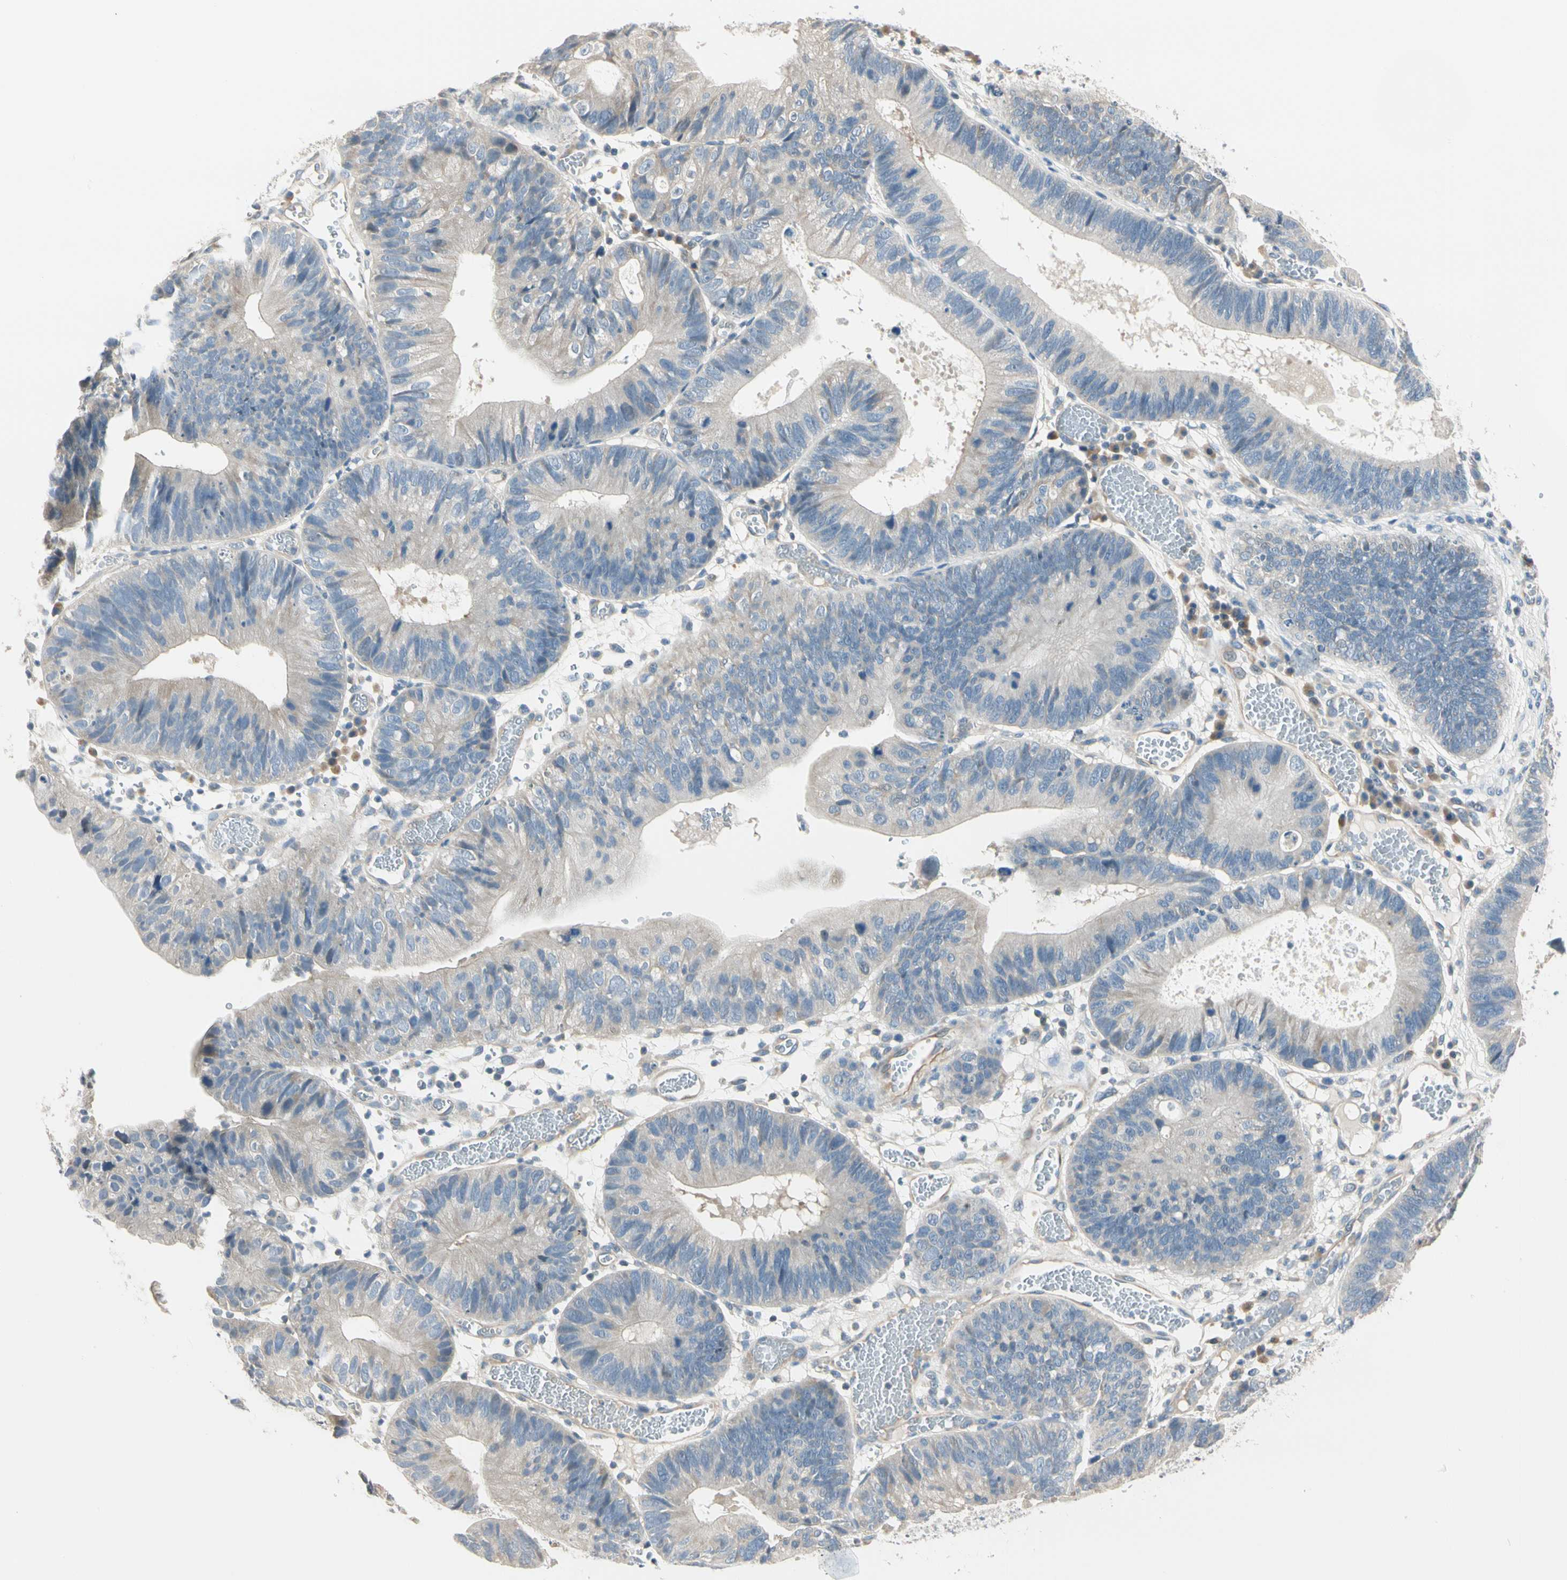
{"staining": {"intensity": "weak", "quantity": "<25%", "location": "cytoplasmic/membranous"}, "tissue": "stomach cancer", "cell_type": "Tumor cells", "image_type": "cancer", "snomed": [{"axis": "morphology", "description": "Adenocarcinoma, NOS"}, {"axis": "topography", "description": "Stomach"}], "caption": "Immunohistochemical staining of human stomach cancer (adenocarcinoma) displays no significant staining in tumor cells.", "gene": "GPR153", "patient": {"sex": "male", "age": 59}}